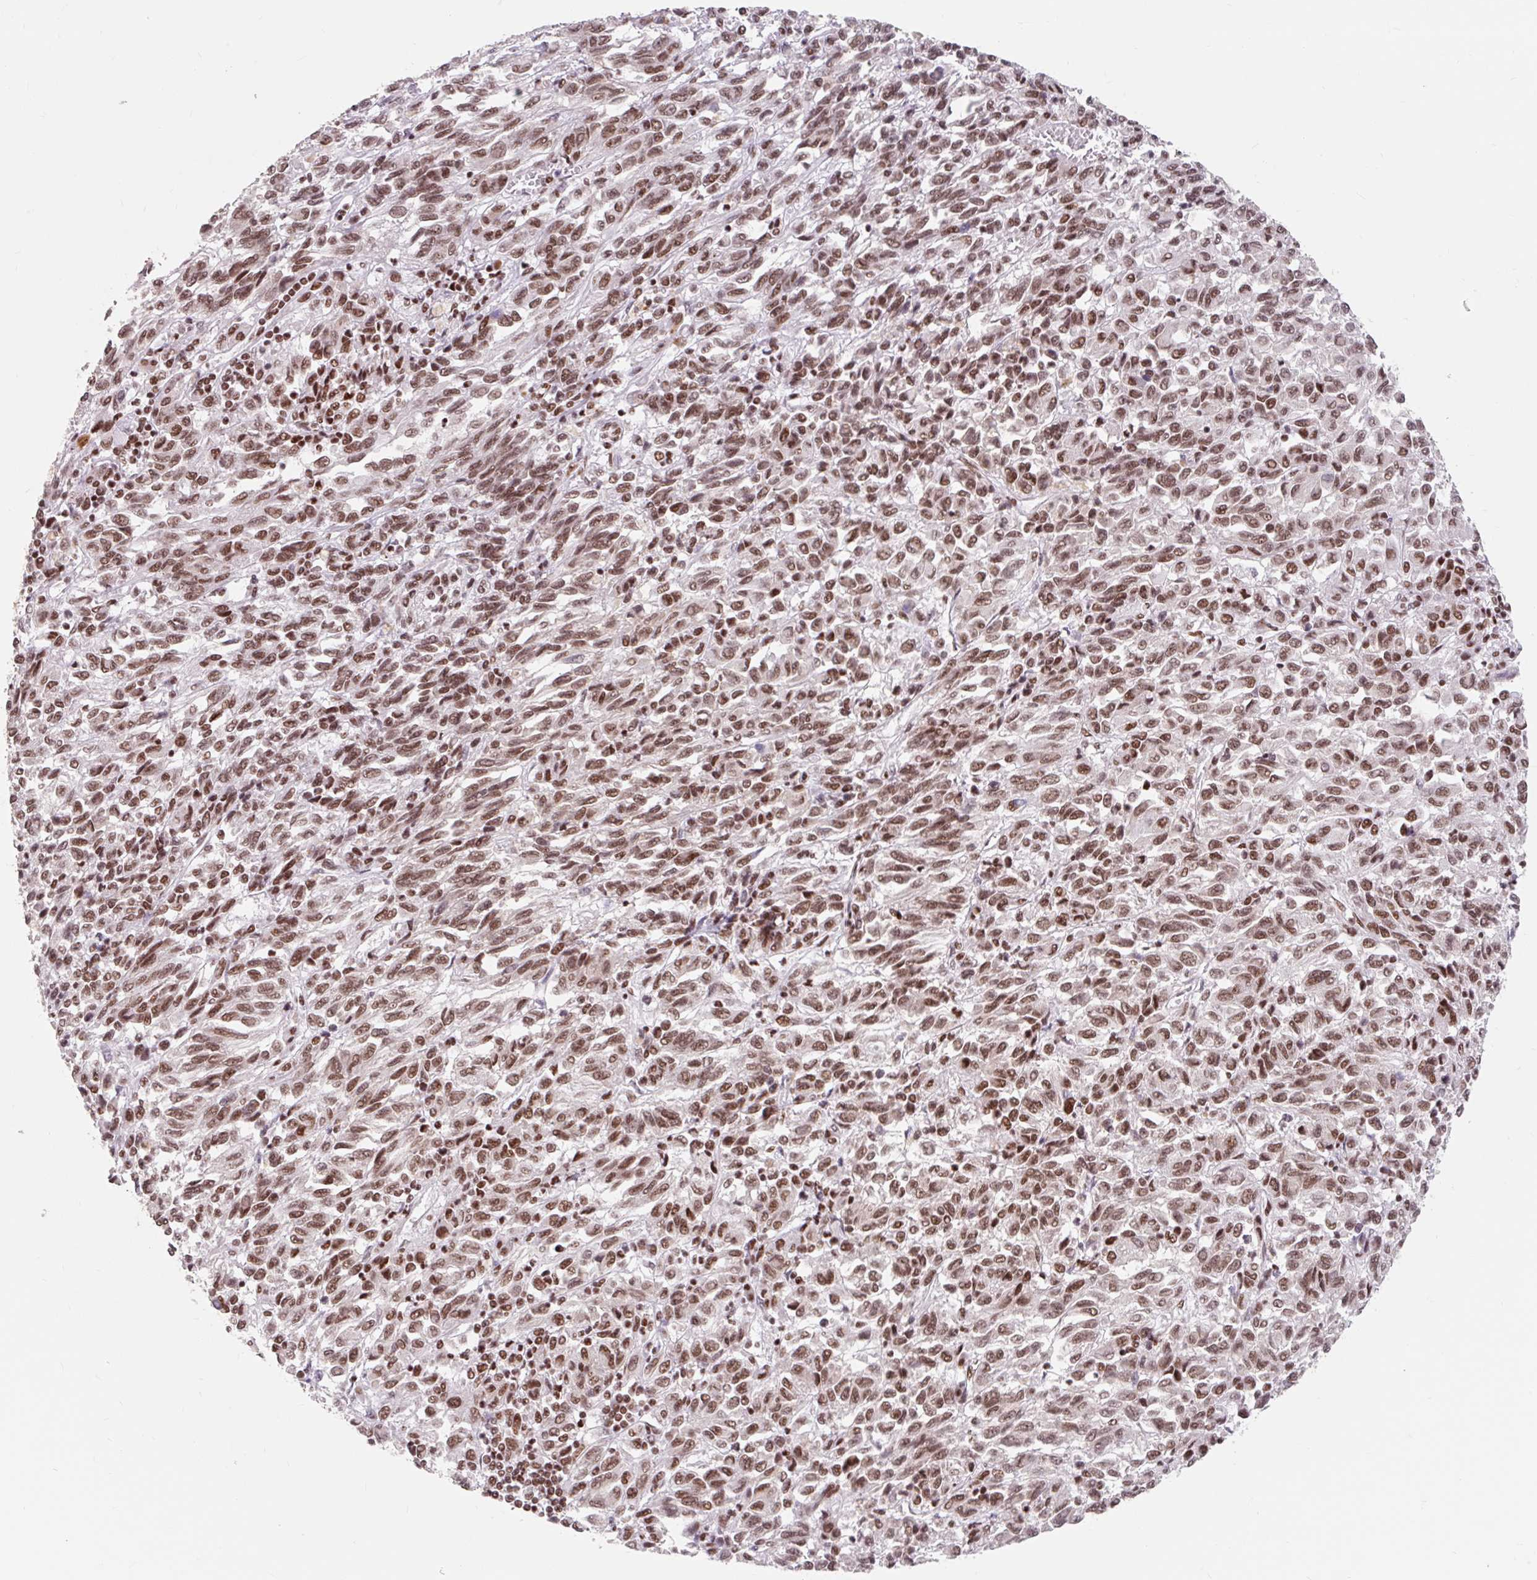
{"staining": {"intensity": "moderate", "quantity": ">75%", "location": "nuclear"}, "tissue": "melanoma", "cell_type": "Tumor cells", "image_type": "cancer", "snomed": [{"axis": "morphology", "description": "Malignant melanoma, Metastatic site"}, {"axis": "topography", "description": "Lung"}], "caption": "Immunohistochemical staining of malignant melanoma (metastatic site) exhibits moderate nuclear protein positivity in about >75% of tumor cells. The protein is stained brown, and the nuclei are stained in blue (DAB (3,3'-diaminobenzidine) IHC with brightfield microscopy, high magnification).", "gene": "SRSF10", "patient": {"sex": "male", "age": 64}}